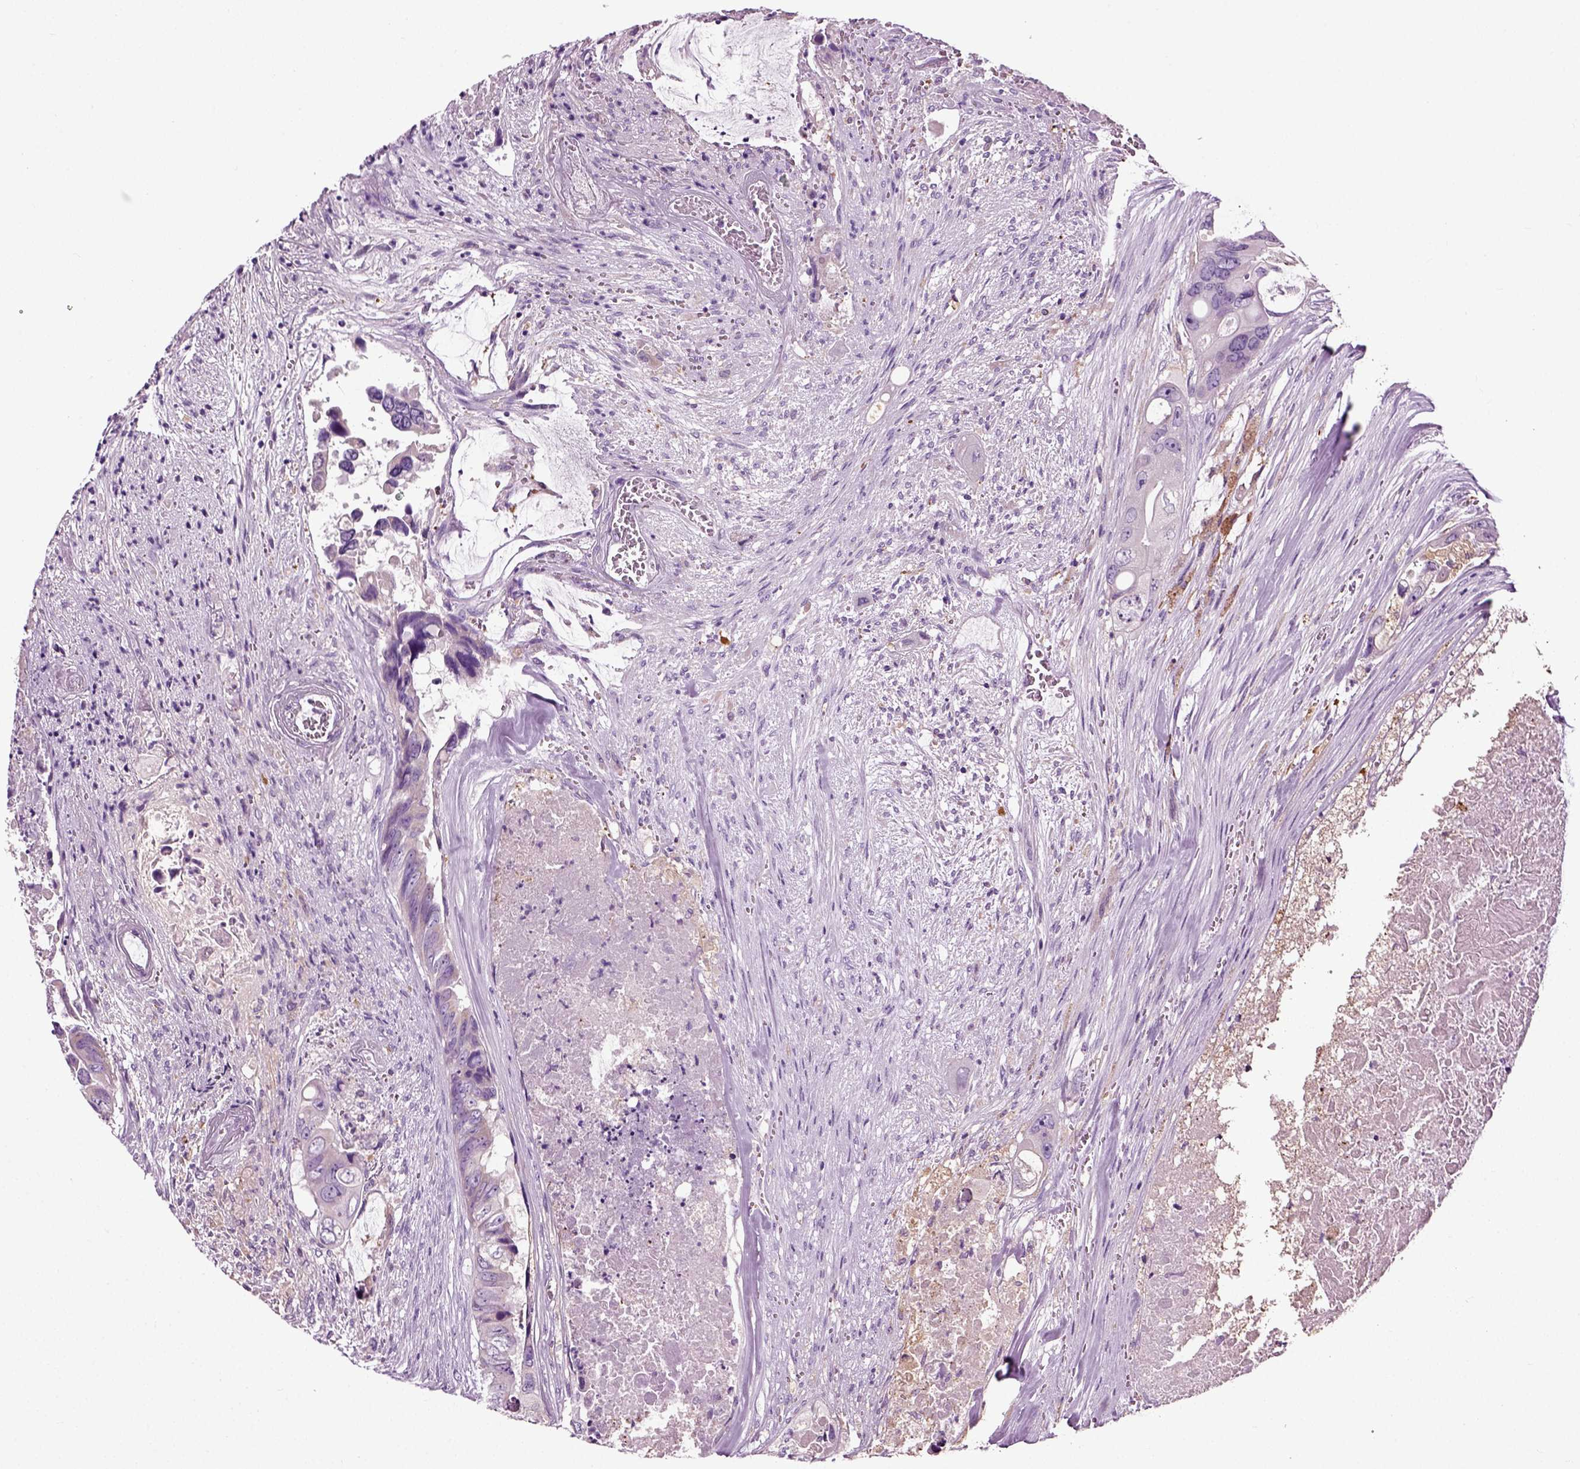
{"staining": {"intensity": "negative", "quantity": "none", "location": "none"}, "tissue": "colorectal cancer", "cell_type": "Tumor cells", "image_type": "cancer", "snomed": [{"axis": "morphology", "description": "Adenocarcinoma, NOS"}, {"axis": "topography", "description": "Rectum"}], "caption": "Protein analysis of colorectal cancer displays no significant positivity in tumor cells.", "gene": "DNAH10", "patient": {"sex": "male", "age": 63}}